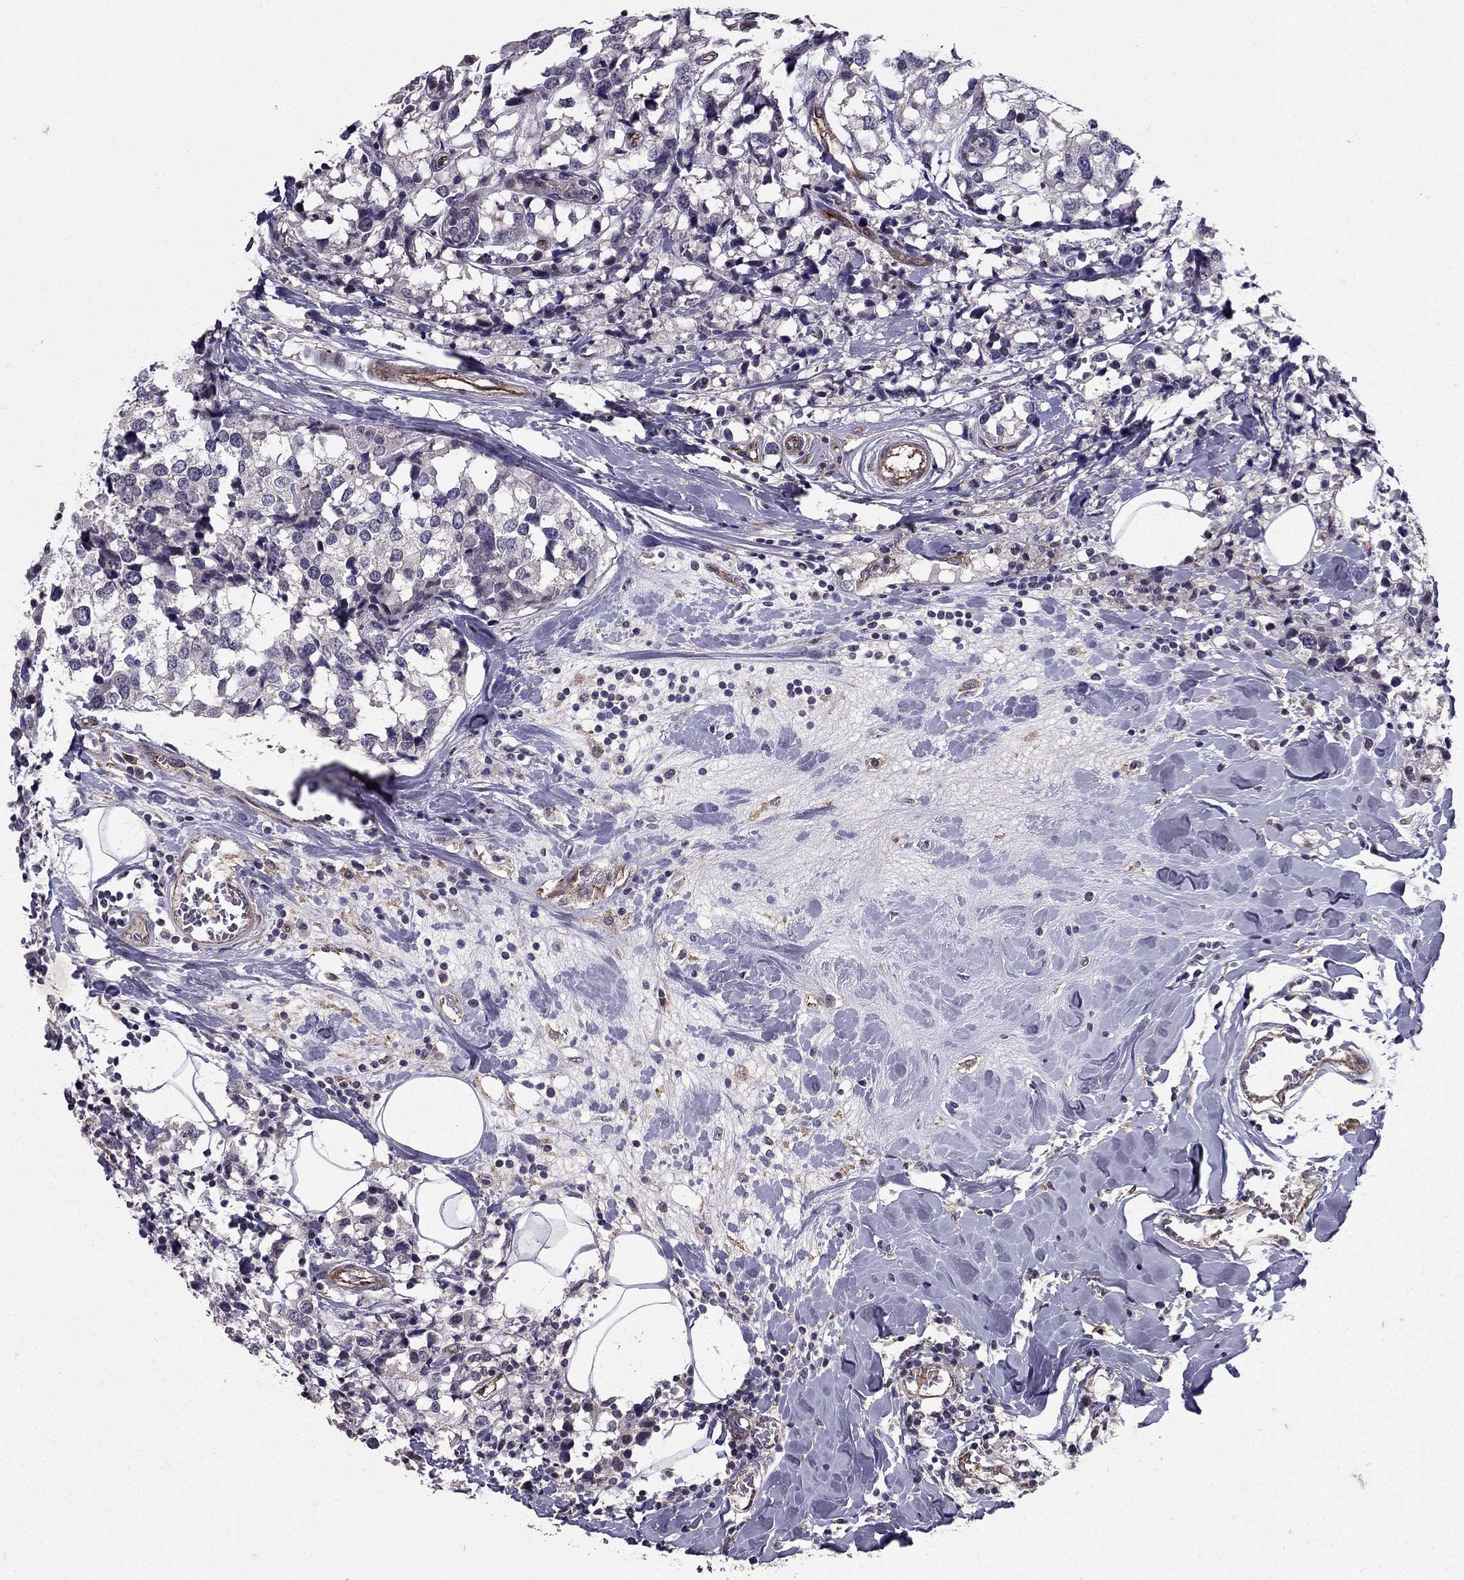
{"staining": {"intensity": "negative", "quantity": "none", "location": "none"}, "tissue": "breast cancer", "cell_type": "Tumor cells", "image_type": "cancer", "snomed": [{"axis": "morphology", "description": "Lobular carcinoma"}, {"axis": "topography", "description": "Breast"}], "caption": "Tumor cells are negative for protein expression in human breast cancer (lobular carcinoma). The staining is performed using DAB brown chromogen with nuclei counter-stained in using hematoxylin.", "gene": "RASIP1", "patient": {"sex": "female", "age": 59}}